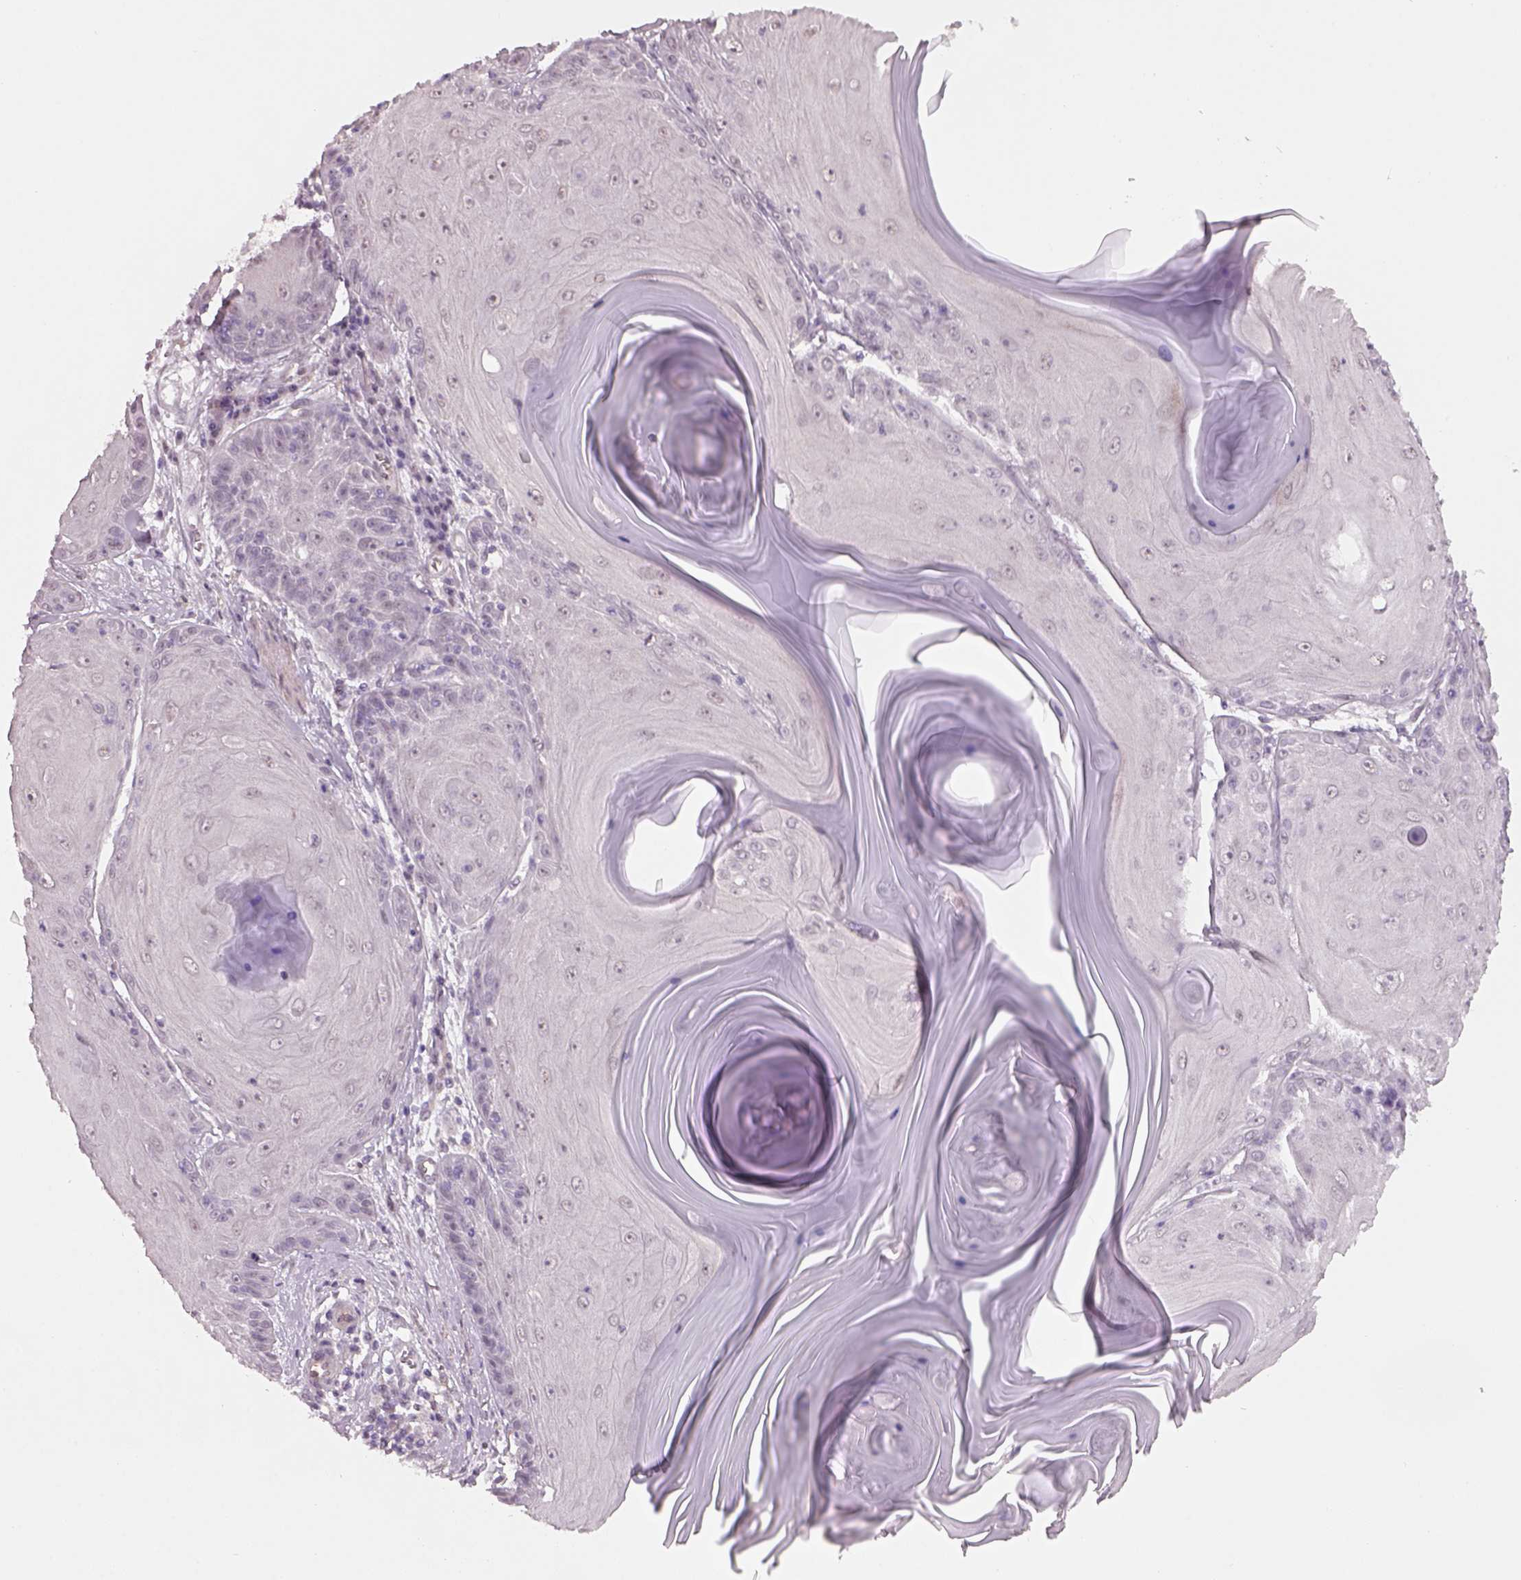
{"staining": {"intensity": "negative", "quantity": "none", "location": "none"}, "tissue": "skin cancer", "cell_type": "Tumor cells", "image_type": "cancer", "snomed": [{"axis": "morphology", "description": "Squamous cell carcinoma, NOS"}, {"axis": "topography", "description": "Skin"}, {"axis": "topography", "description": "Vulva"}], "caption": "A high-resolution image shows immunohistochemistry (IHC) staining of skin cancer (squamous cell carcinoma), which exhibits no significant positivity in tumor cells. (Stains: DAB immunohistochemistry with hematoxylin counter stain, Microscopy: brightfield microscopy at high magnification).", "gene": "NAT8", "patient": {"sex": "female", "age": 85}}